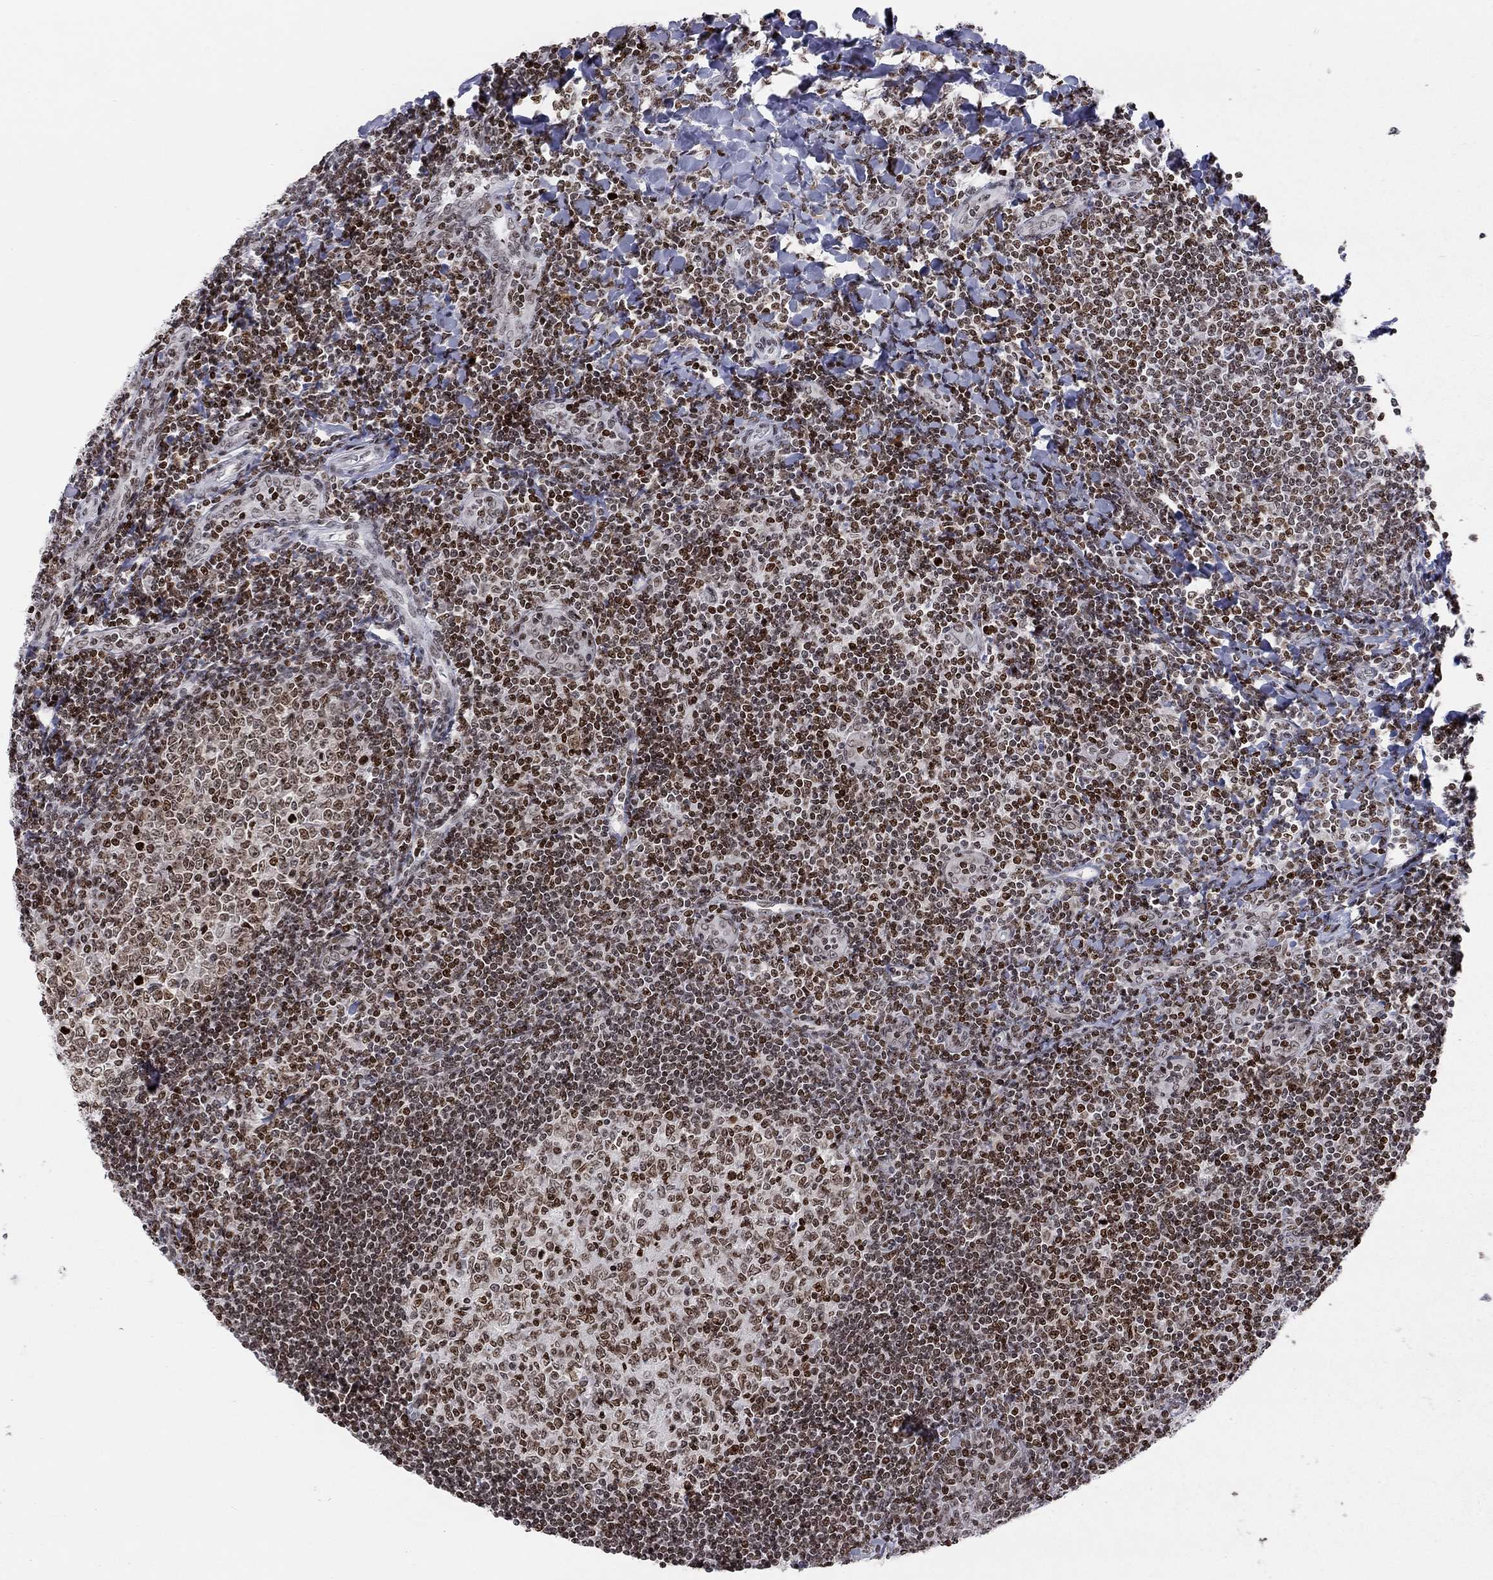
{"staining": {"intensity": "strong", "quantity": "<25%", "location": "nuclear"}, "tissue": "tonsil", "cell_type": "Germinal center cells", "image_type": "normal", "snomed": [{"axis": "morphology", "description": "Normal tissue, NOS"}, {"axis": "topography", "description": "Tonsil"}], "caption": "Immunohistochemical staining of benign tonsil reveals <25% levels of strong nuclear protein expression in approximately <25% of germinal center cells.", "gene": "H2AX", "patient": {"sex": "female", "age": 12}}